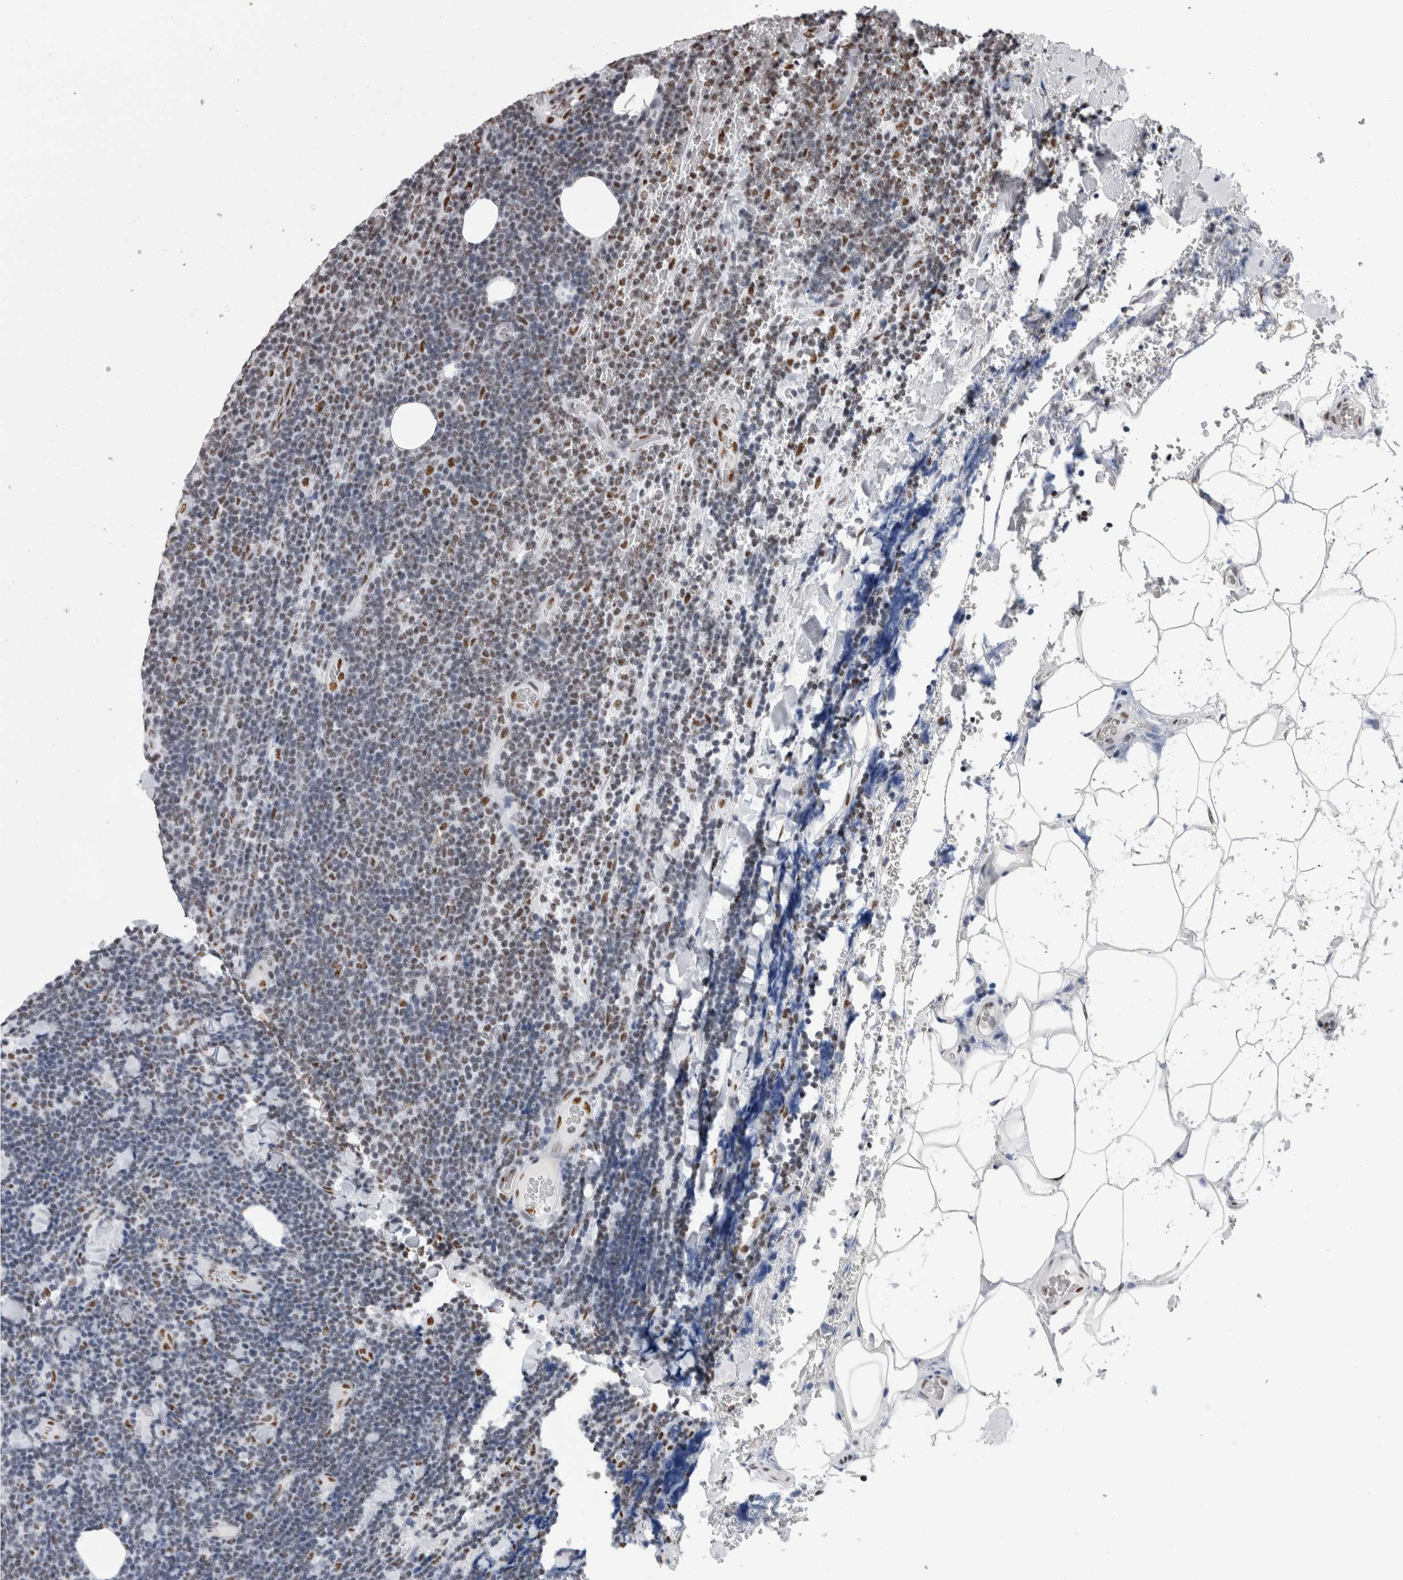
{"staining": {"intensity": "weak", "quantity": "25%-75%", "location": "nuclear"}, "tissue": "lymphoma", "cell_type": "Tumor cells", "image_type": "cancer", "snomed": [{"axis": "morphology", "description": "Malignant lymphoma, non-Hodgkin's type, Low grade"}, {"axis": "topography", "description": "Lymph node"}], "caption": "Malignant lymphoma, non-Hodgkin's type (low-grade) stained with DAB (3,3'-diaminobenzidine) immunohistochemistry (IHC) shows low levels of weak nuclear staining in about 25%-75% of tumor cells.", "gene": "ALPK3", "patient": {"sex": "male", "age": 66}}